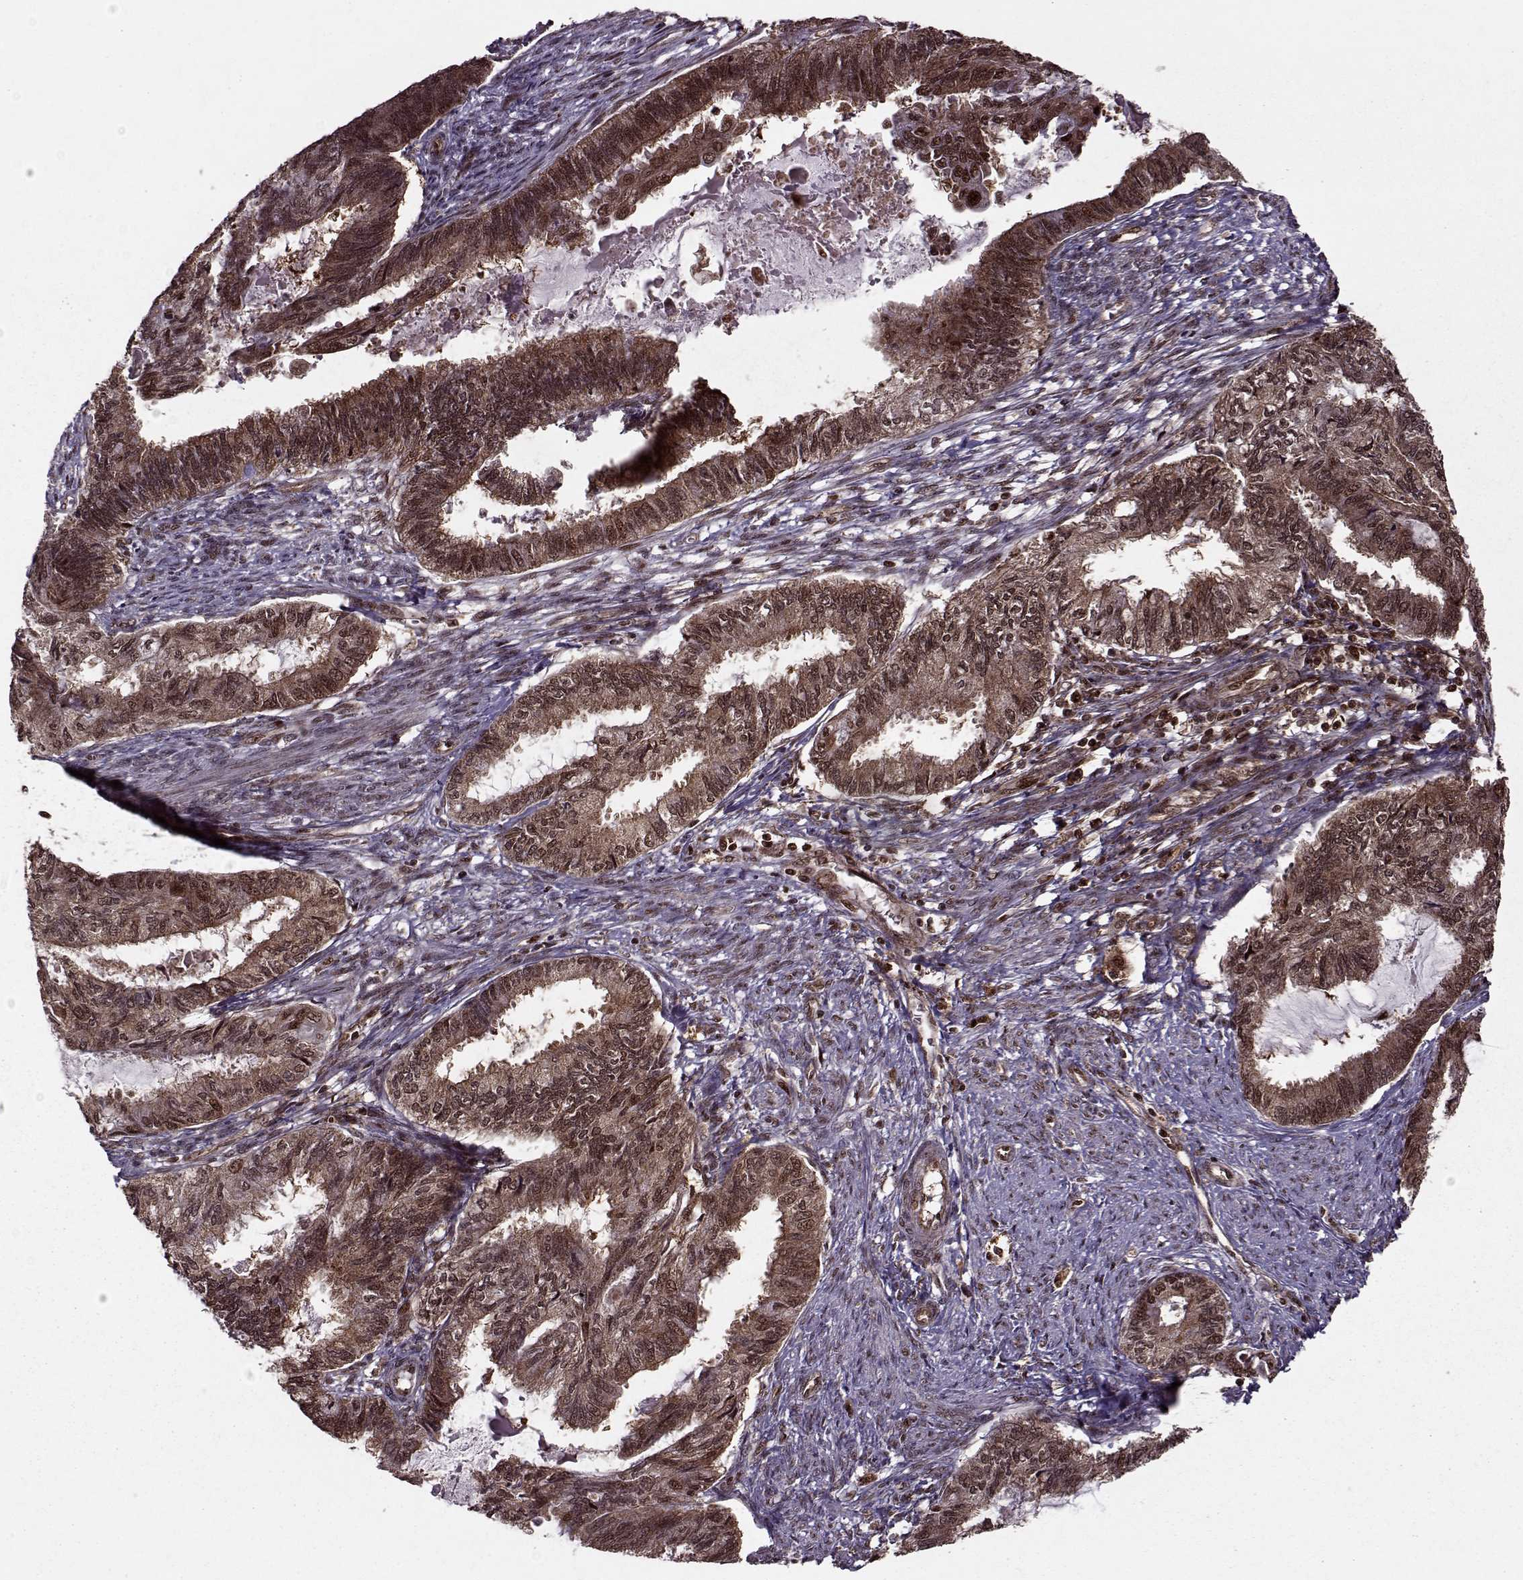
{"staining": {"intensity": "strong", "quantity": ">75%", "location": "cytoplasmic/membranous,nuclear"}, "tissue": "endometrial cancer", "cell_type": "Tumor cells", "image_type": "cancer", "snomed": [{"axis": "morphology", "description": "Adenocarcinoma, NOS"}, {"axis": "topography", "description": "Endometrium"}], "caption": "Approximately >75% of tumor cells in human endometrial cancer (adenocarcinoma) display strong cytoplasmic/membranous and nuclear protein positivity as visualized by brown immunohistochemical staining.", "gene": "PSMA7", "patient": {"sex": "female", "age": 86}}